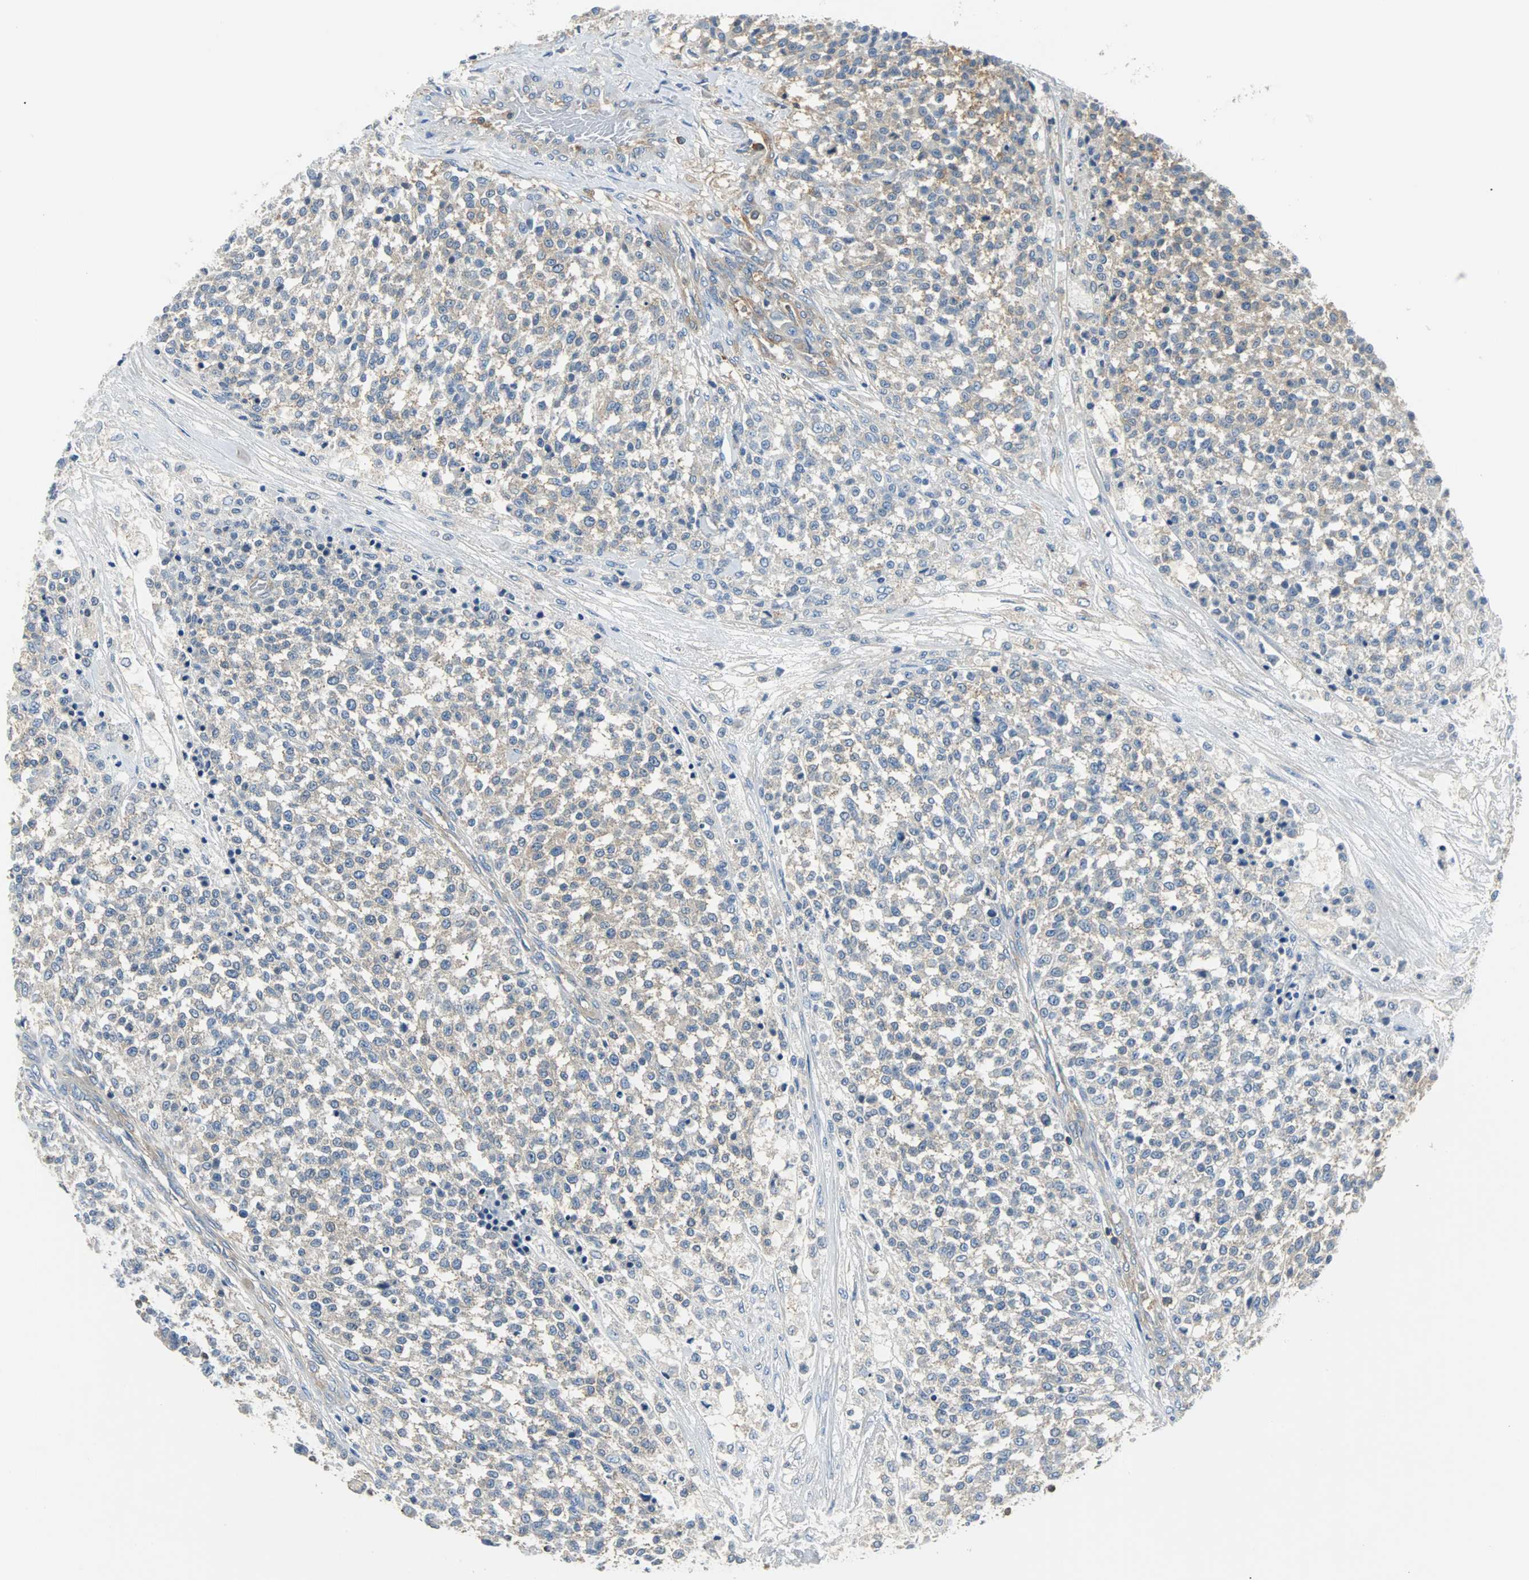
{"staining": {"intensity": "weak", "quantity": "<25%", "location": "cytoplasmic/membranous"}, "tissue": "testis cancer", "cell_type": "Tumor cells", "image_type": "cancer", "snomed": [{"axis": "morphology", "description": "Seminoma, NOS"}, {"axis": "topography", "description": "Testis"}], "caption": "Human testis seminoma stained for a protein using IHC reveals no staining in tumor cells.", "gene": "TSC22D4", "patient": {"sex": "male", "age": 59}}